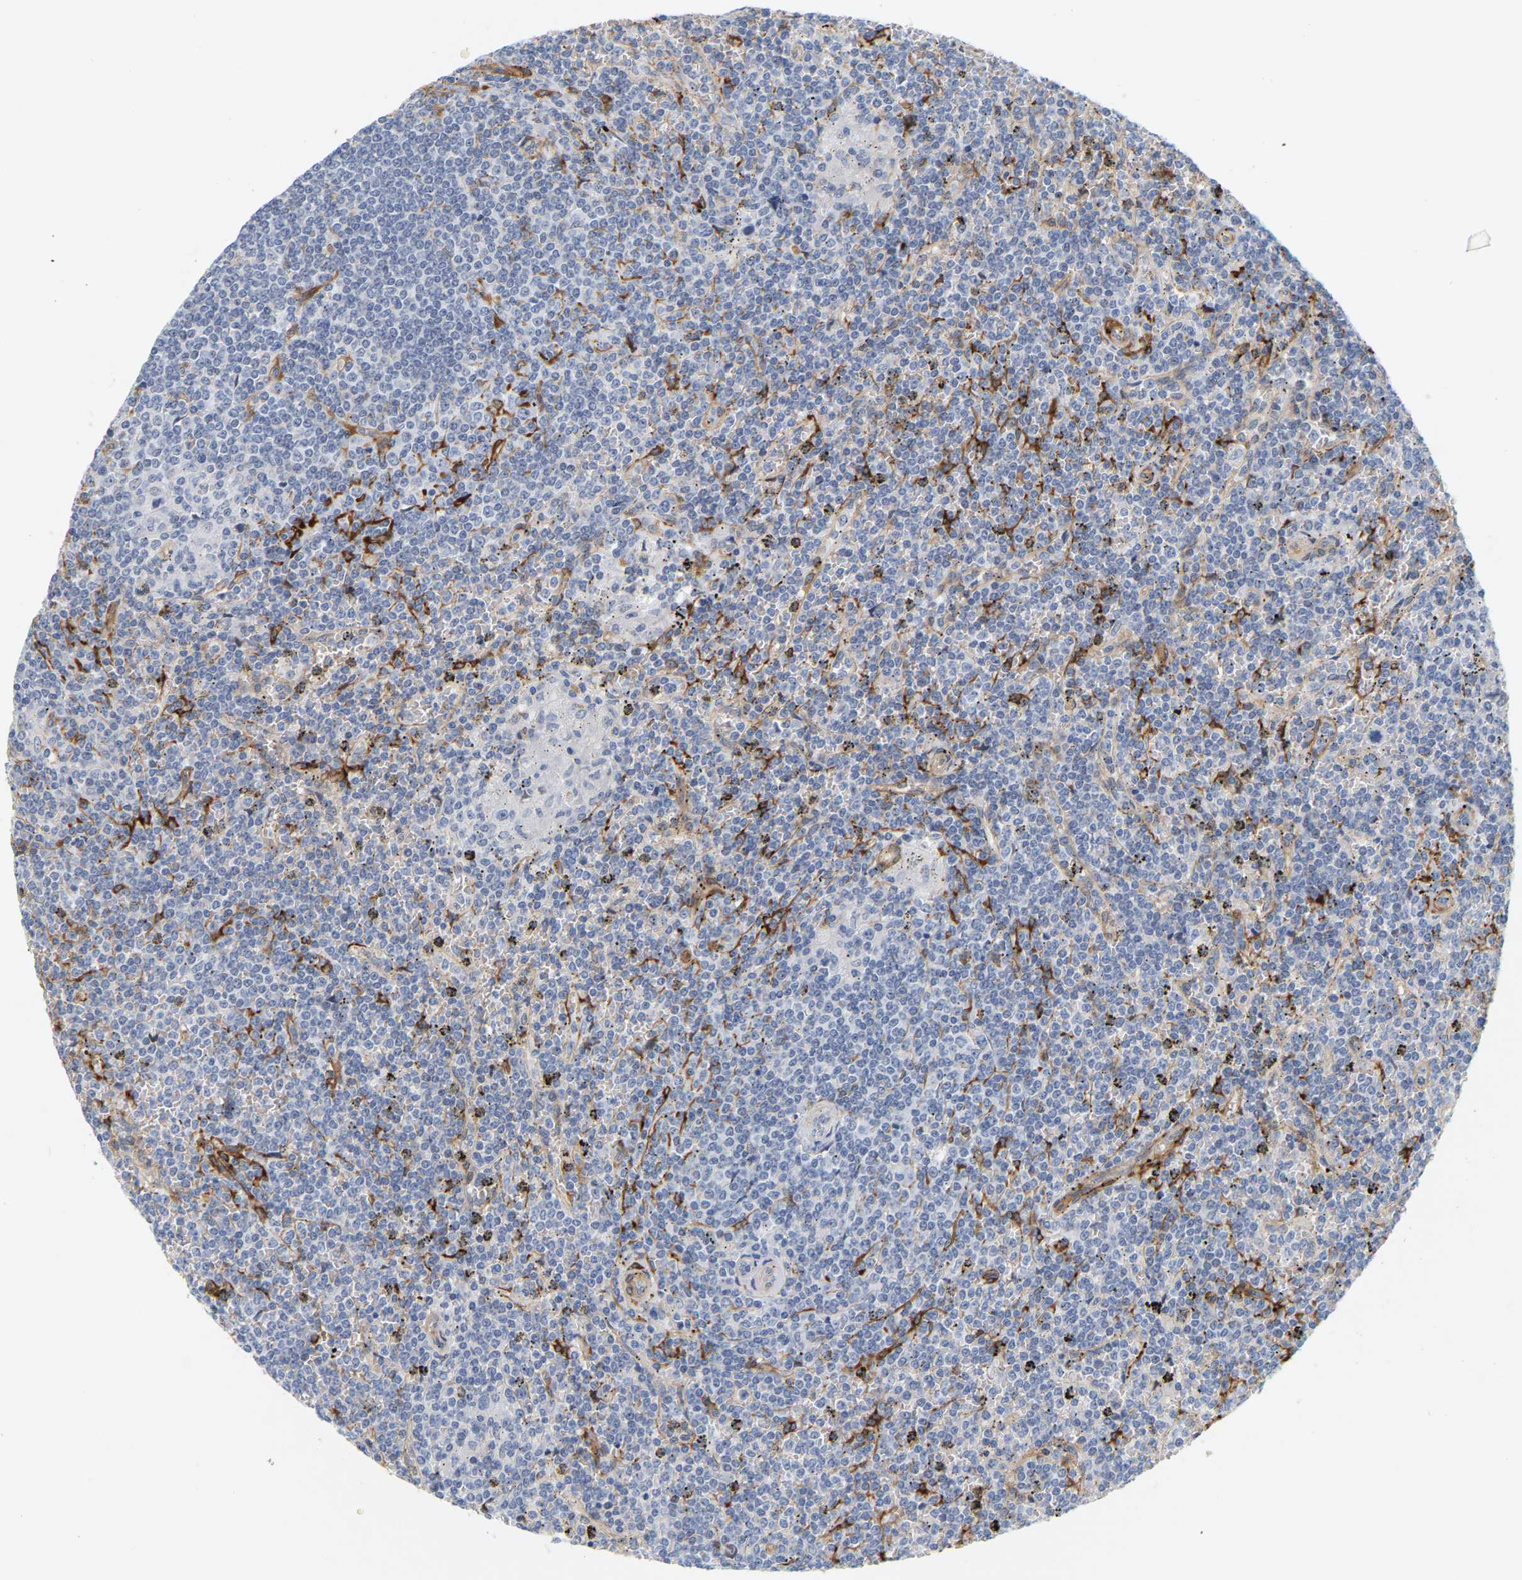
{"staining": {"intensity": "negative", "quantity": "none", "location": "none"}, "tissue": "lymphoma", "cell_type": "Tumor cells", "image_type": "cancer", "snomed": [{"axis": "morphology", "description": "Malignant lymphoma, non-Hodgkin's type, Low grade"}, {"axis": "topography", "description": "Spleen"}], "caption": "High power microscopy image of an immunohistochemistry (IHC) histopathology image of malignant lymphoma, non-Hodgkin's type (low-grade), revealing no significant staining in tumor cells.", "gene": "RAPH1", "patient": {"sex": "female", "age": 19}}